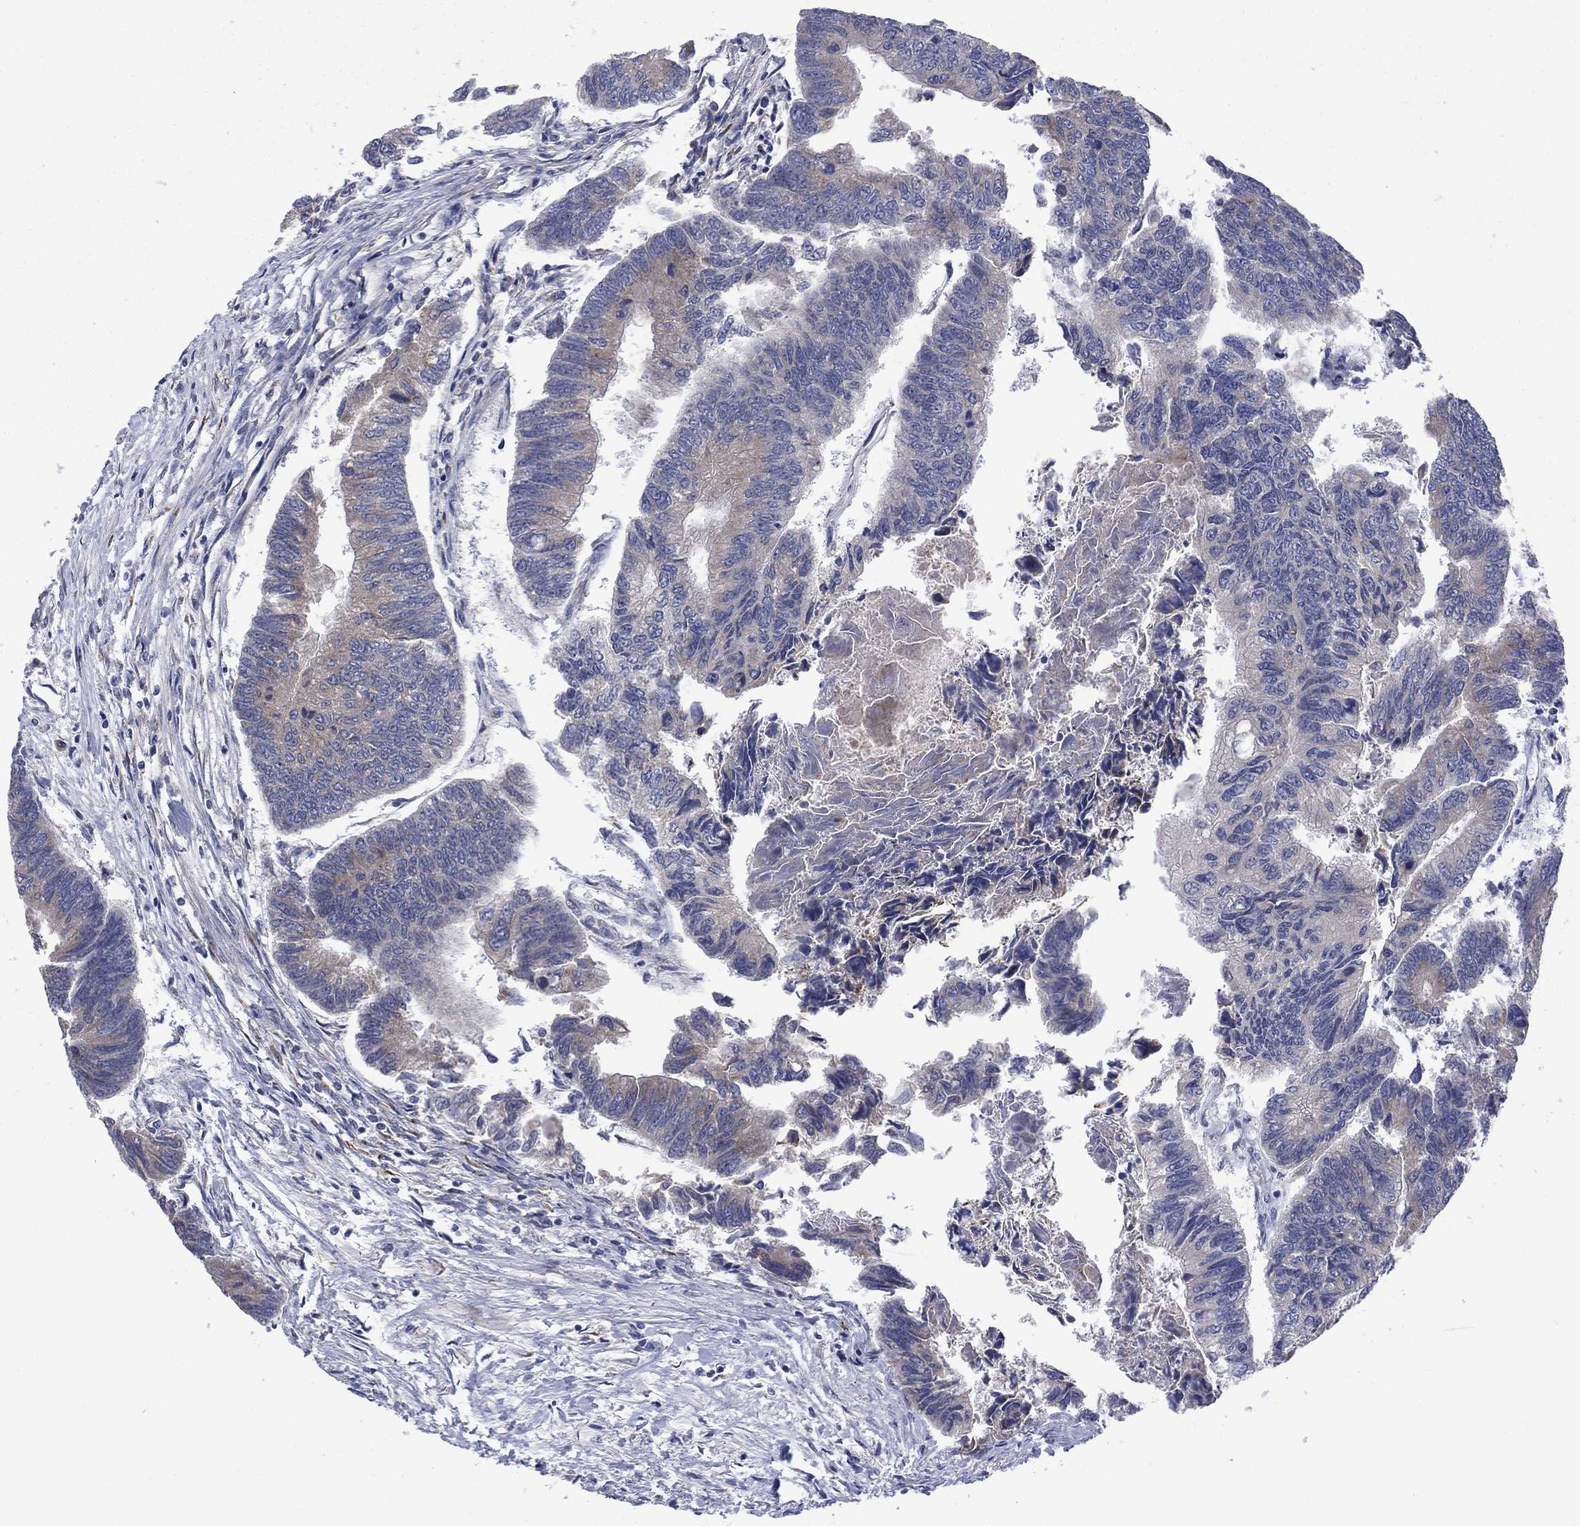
{"staining": {"intensity": "weak", "quantity": "<25%", "location": "cytoplasmic/membranous"}, "tissue": "colorectal cancer", "cell_type": "Tumor cells", "image_type": "cancer", "snomed": [{"axis": "morphology", "description": "Adenocarcinoma, NOS"}, {"axis": "topography", "description": "Colon"}], "caption": "Immunohistochemistry image of neoplastic tissue: colorectal adenocarcinoma stained with DAB (3,3'-diaminobenzidine) shows no significant protein positivity in tumor cells.", "gene": "FURIN", "patient": {"sex": "female", "age": 65}}